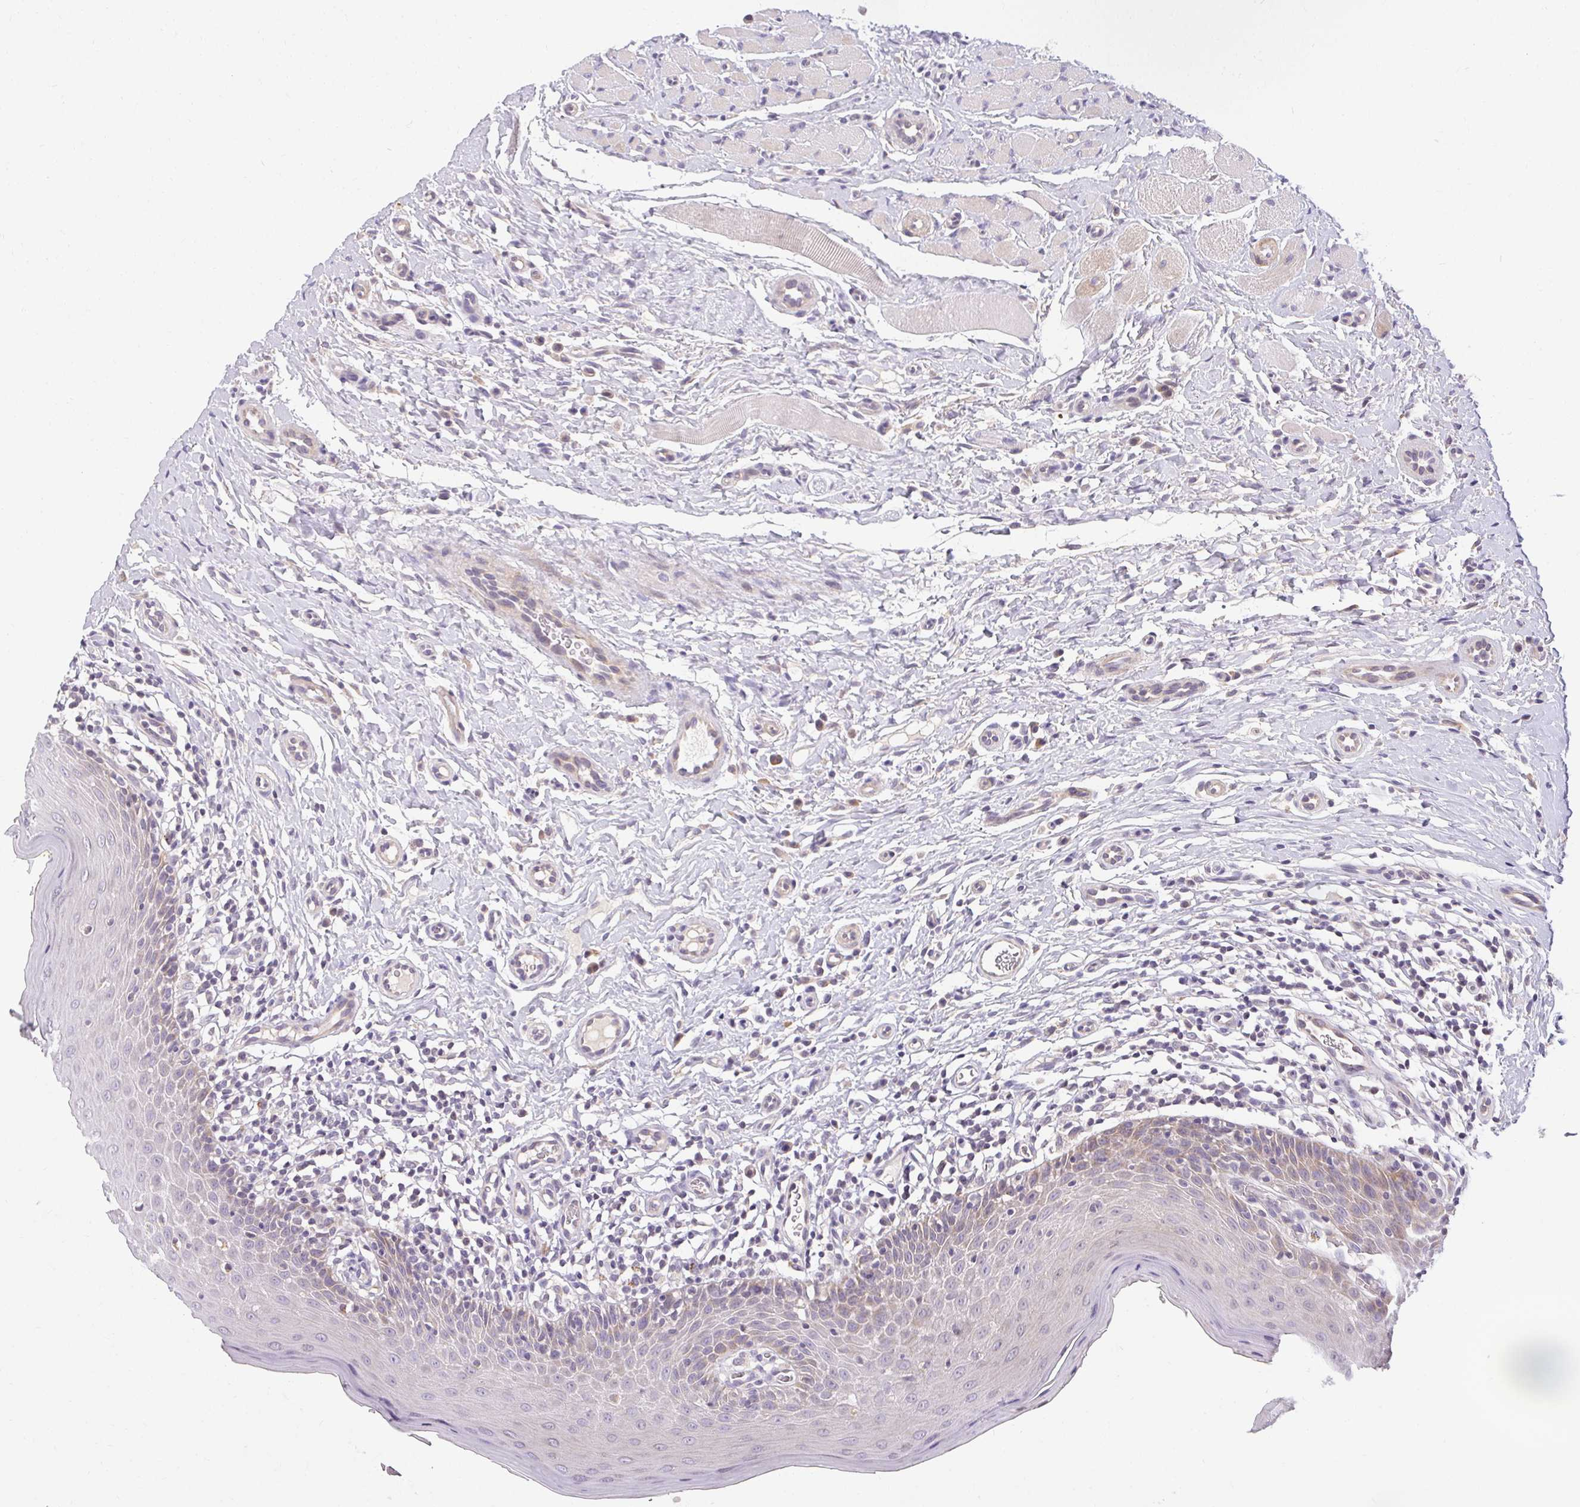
{"staining": {"intensity": "negative", "quantity": "none", "location": "none"}, "tissue": "oral mucosa", "cell_type": "Squamous epithelial cells", "image_type": "normal", "snomed": [{"axis": "morphology", "description": "Normal tissue, NOS"}, {"axis": "topography", "description": "Oral tissue"}, {"axis": "topography", "description": "Tounge, NOS"}], "caption": "IHC histopathology image of normal oral mucosa: oral mucosa stained with DAB demonstrates no significant protein staining in squamous epithelial cells. (DAB IHC with hematoxylin counter stain).", "gene": "TMEM52B", "patient": {"sex": "female", "age": 58}}